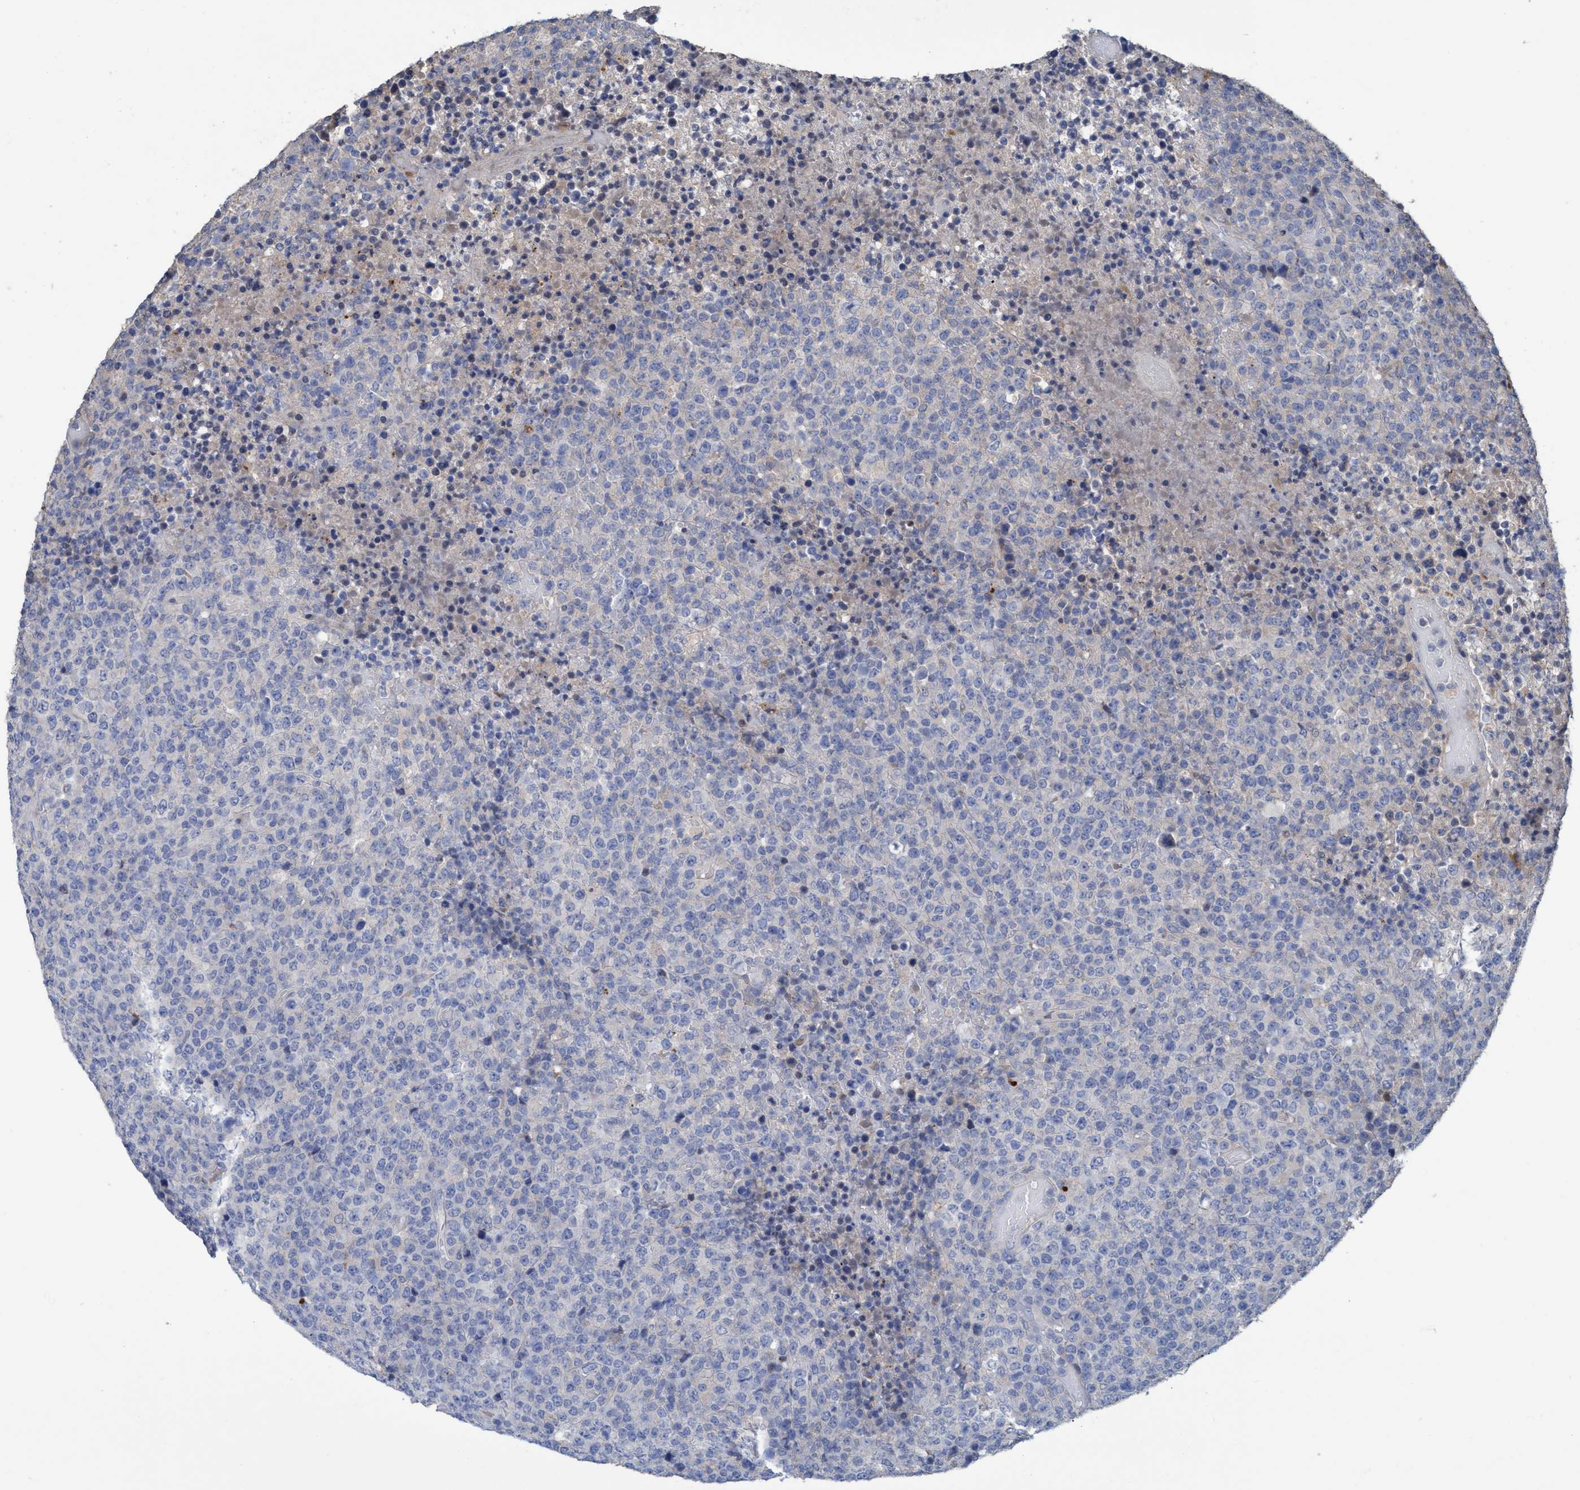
{"staining": {"intensity": "negative", "quantity": "none", "location": "none"}, "tissue": "lymphoma", "cell_type": "Tumor cells", "image_type": "cancer", "snomed": [{"axis": "morphology", "description": "Malignant lymphoma, non-Hodgkin's type, High grade"}, {"axis": "topography", "description": "Lymph node"}], "caption": "This is an immunohistochemistry image of human malignant lymphoma, non-Hodgkin's type (high-grade). There is no positivity in tumor cells.", "gene": "BBS9", "patient": {"sex": "male", "age": 13}}